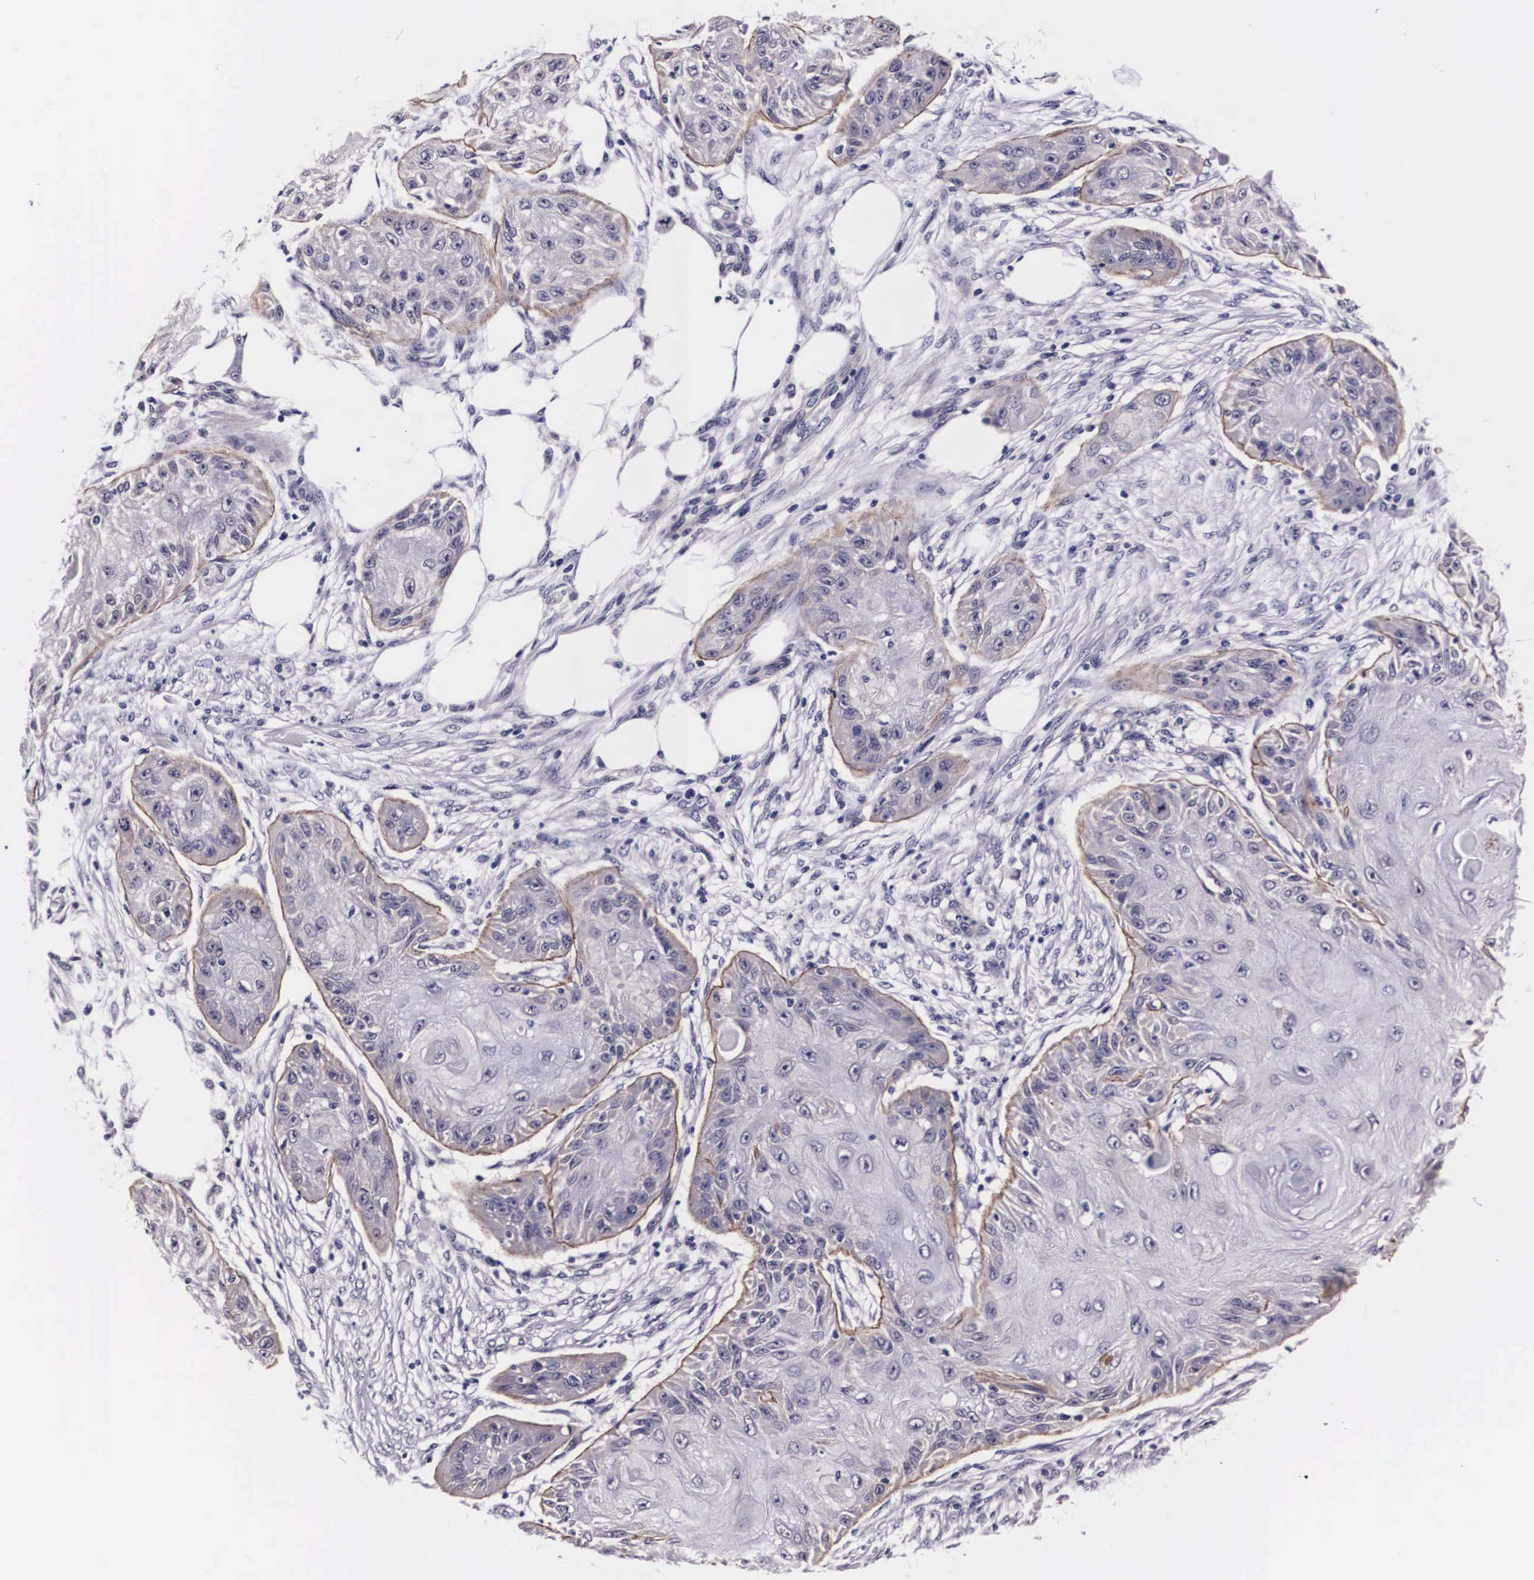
{"staining": {"intensity": "moderate", "quantity": "25%-75%", "location": "cytoplasmic/membranous"}, "tissue": "skin cancer", "cell_type": "Tumor cells", "image_type": "cancer", "snomed": [{"axis": "morphology", "description": "Squamous cell carcinoma, NOS"}, {"axis": "topography", "description": "Skin"}], "caption": "Brown immunohistochemical staining in skin cancer exhibits moderate cytoplasmic/membranous positivity in about 25%-75% of tumor cells. Nuclei are stained in blue.", "gene": "PHETA2", "patient": {"sex": "female", "age": 88}}